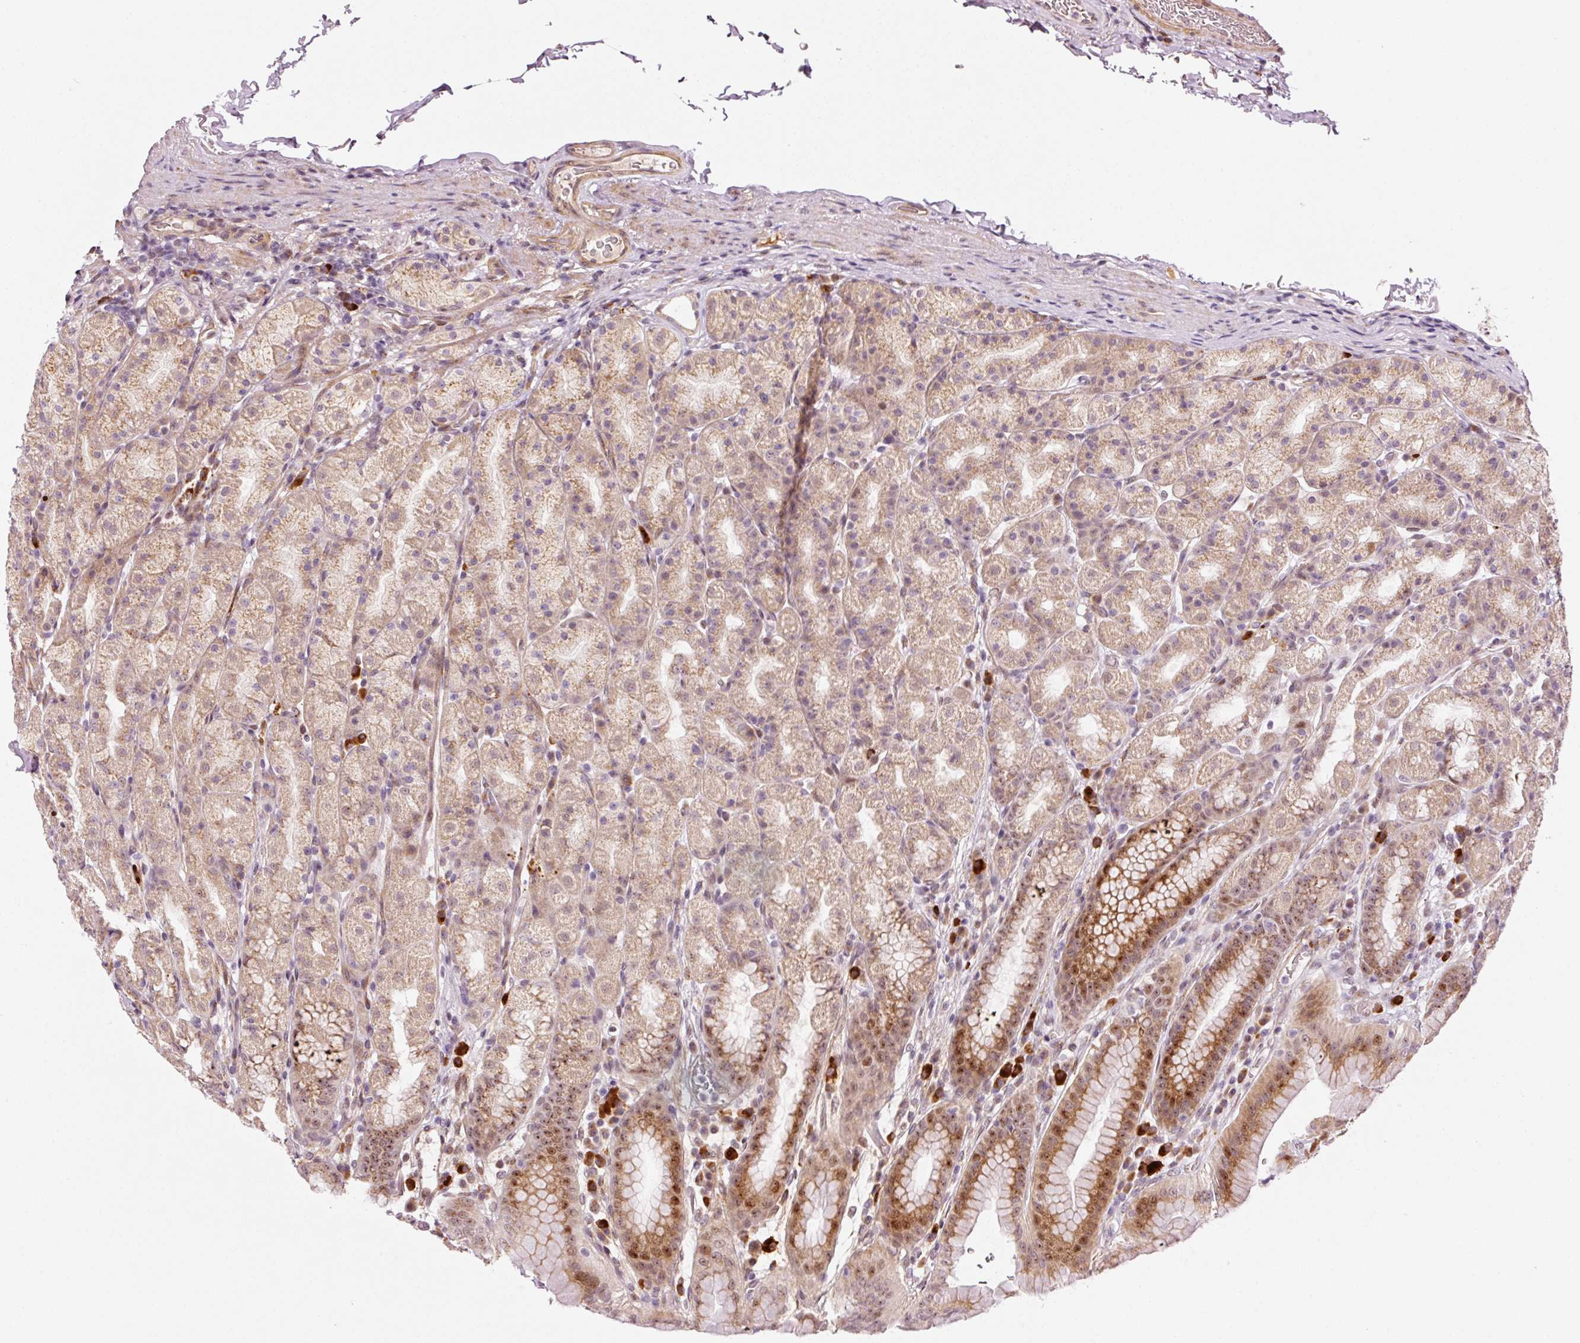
{"staining": {"intensity": "moderate", "quantity": ">75%", "location": "cytoplasmic/membranous,nuclear"}, "tissue": "stomach", "cell_type": "Glandular cells", "image_type": "normal", "snomed": [{"axis": "morphology", "description": "Normal tissue, NOS"}, {"axis": "topography", "description": "Stomach, upper"}, {"axis": "topography", "description": "Stomach"}], "caption": "Immunohistochemical staining of unremarkable human stomach exhibits >75% levels of moderate cytoplasmic/membranous,nuclear protein expression in about >75% of glandular cells. The staining is performed using DAB brown chromogen to label protein expression. The nuclei are counter-stained blue using hematoxylin.", "gene": "ANKRD20A1", "patient": {"sex": "male", "age": 68}}